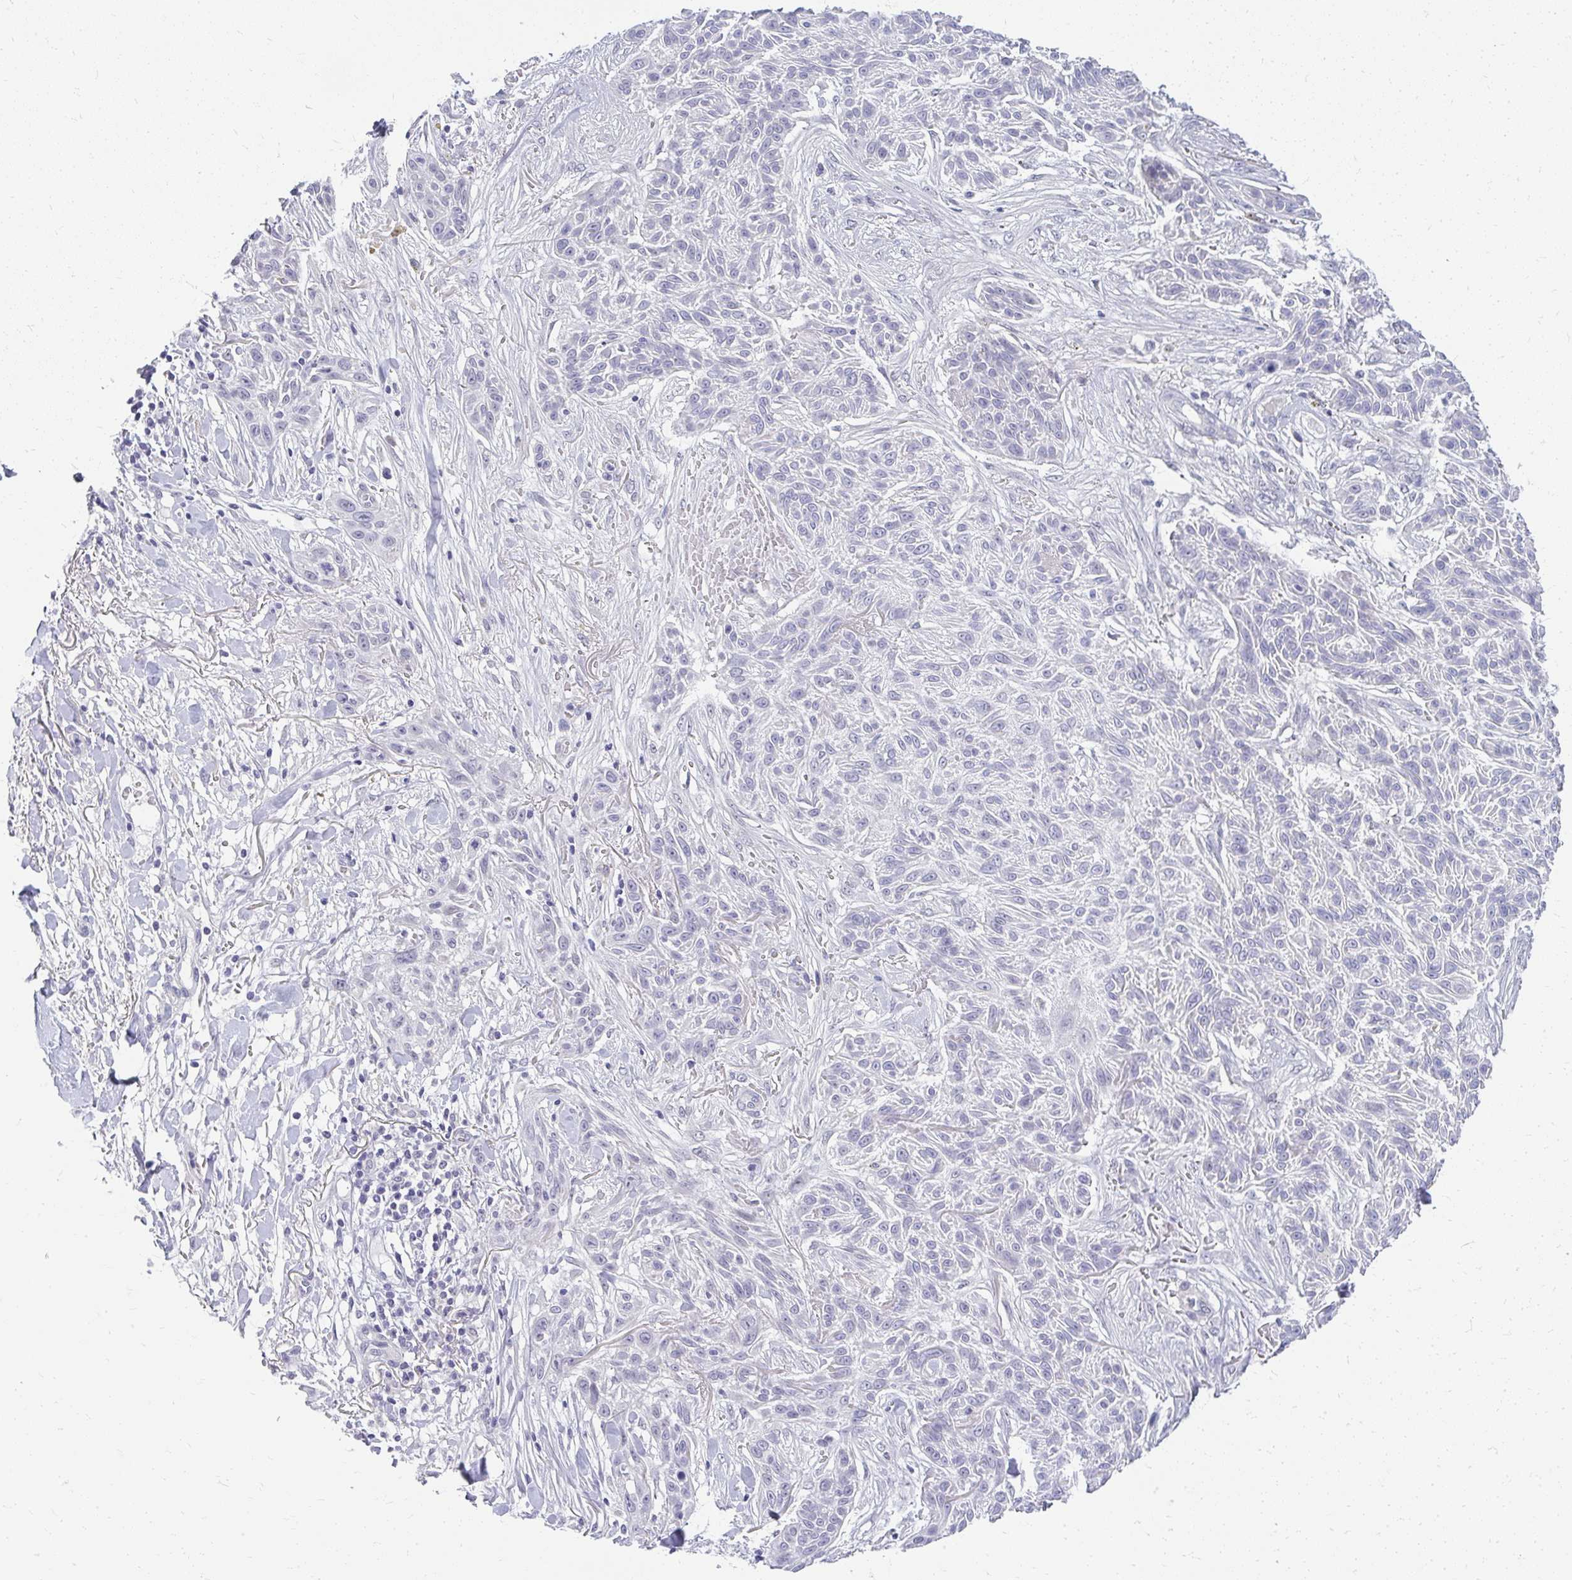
{"staining": {"intensity": "negative", "quantity": "none", "location": "none"}, "tissue": "skin cancer", "cell_type": "Tumor cells", "image_type": "cancer", "snomed": [{"axis": "morphology", "description": "Squamous cell carcinoma, NOS"}, {"axis": "topography", "description": "Skin"}], "caption": "Skin squamous cell carcinoma was stained to show a protein in brown. There is no significant expression in tumor cells.", "gene": "TEX33", "patient": {"sex": "male", "age": 86}}